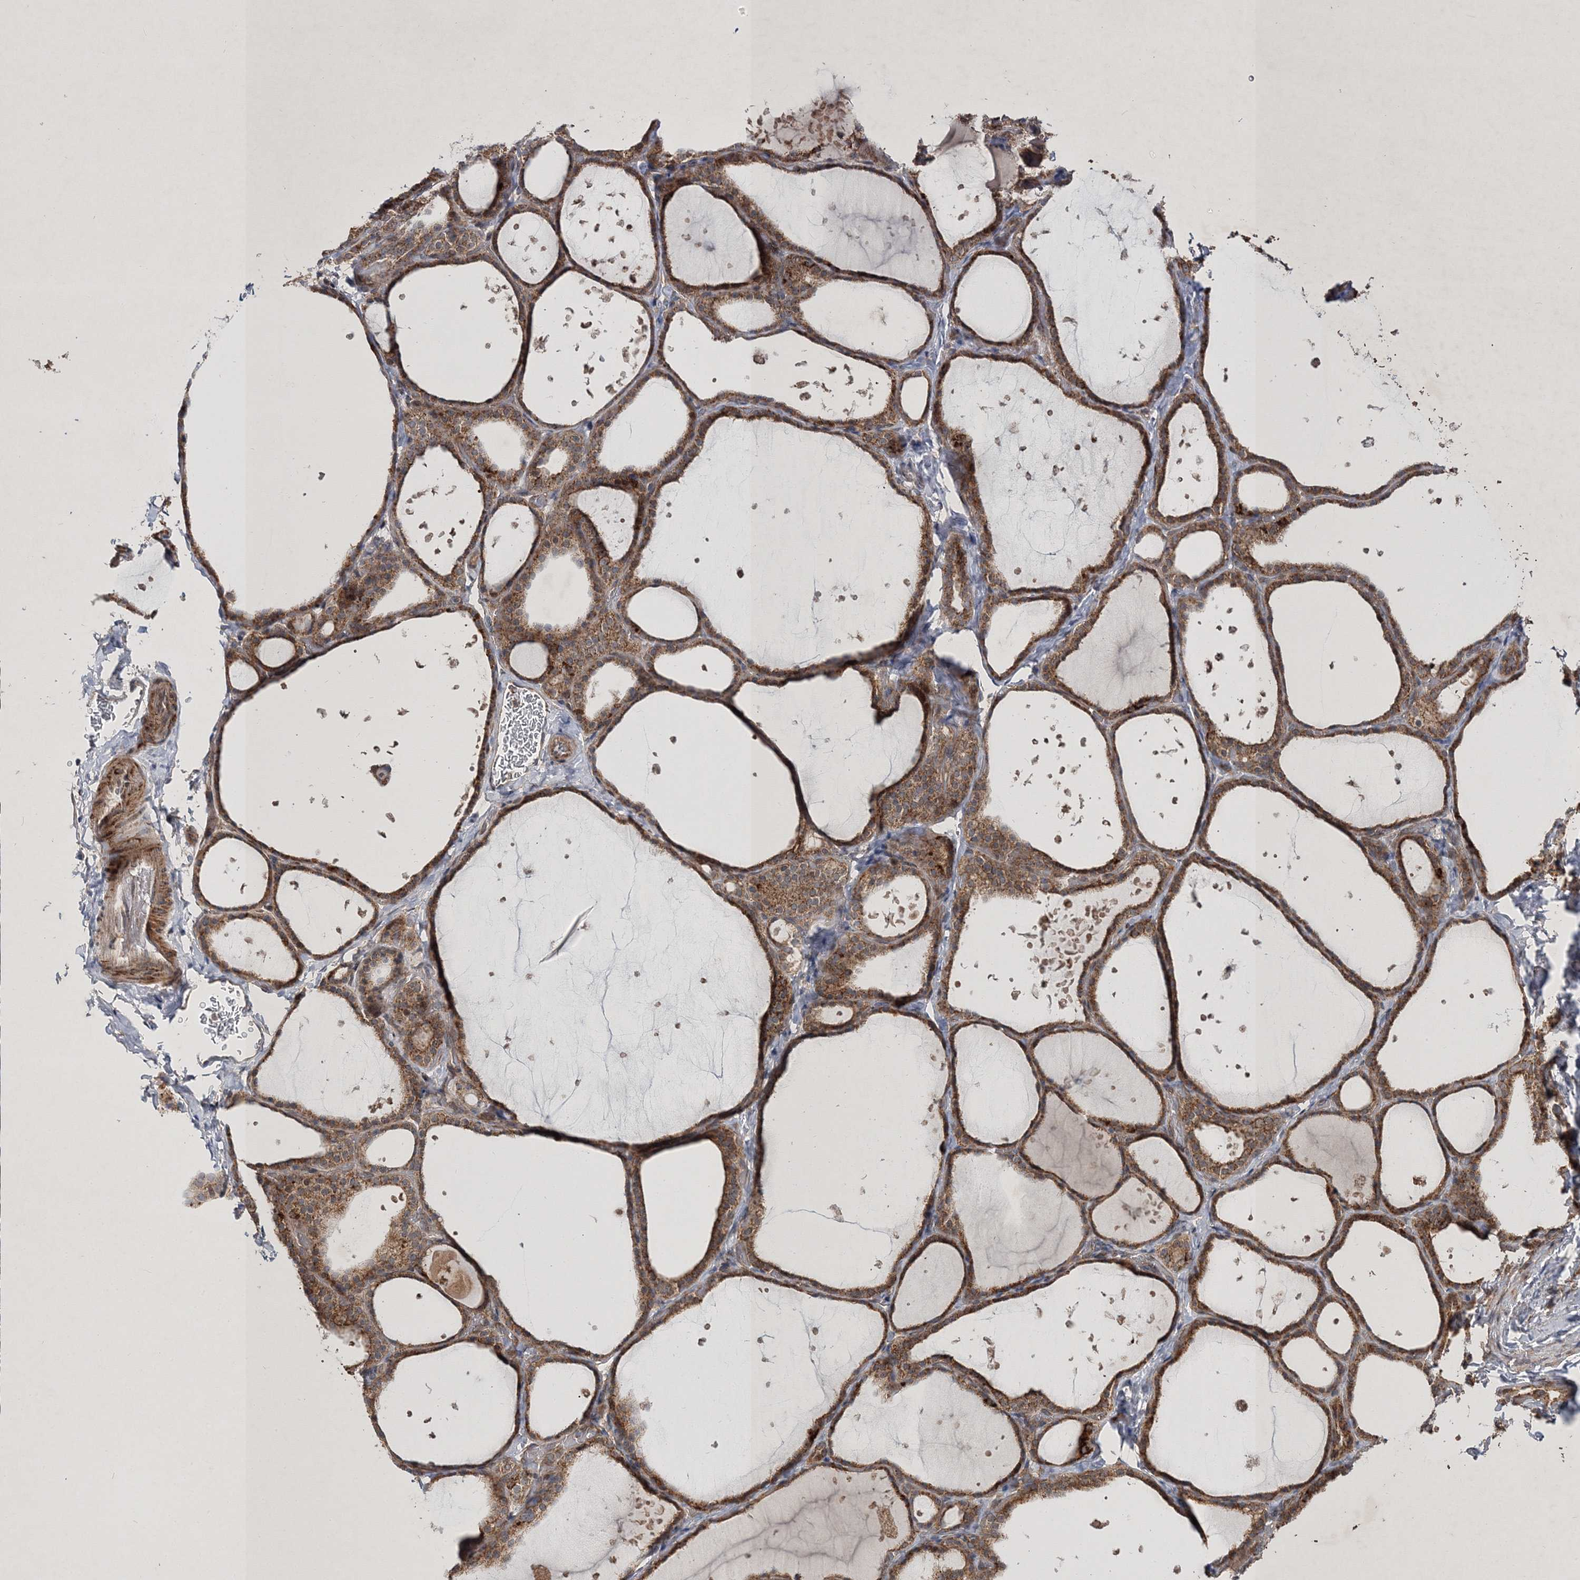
{"staining": {"intensity": "moderate", "quantity": ">75%", "location": "cytoplasmic/membranous"}, "tissue": "thyroid gland", "cell_type": "Glandular cells", "image_type": "normal", "snomed": [{"axis": "morphology", "description": "Normal tissue, NOS"}, {"axis": "topography", "description": "Thyroid gland"}], "caption": "Immunohistochemical staining of normal thyroid gland exhibits medium levels of moderate cytoplasmic/membranous staining in approximately >75% of glandular cells.", "gene": "SCRN3", "patient": {"sex": "female", "age": 44}}